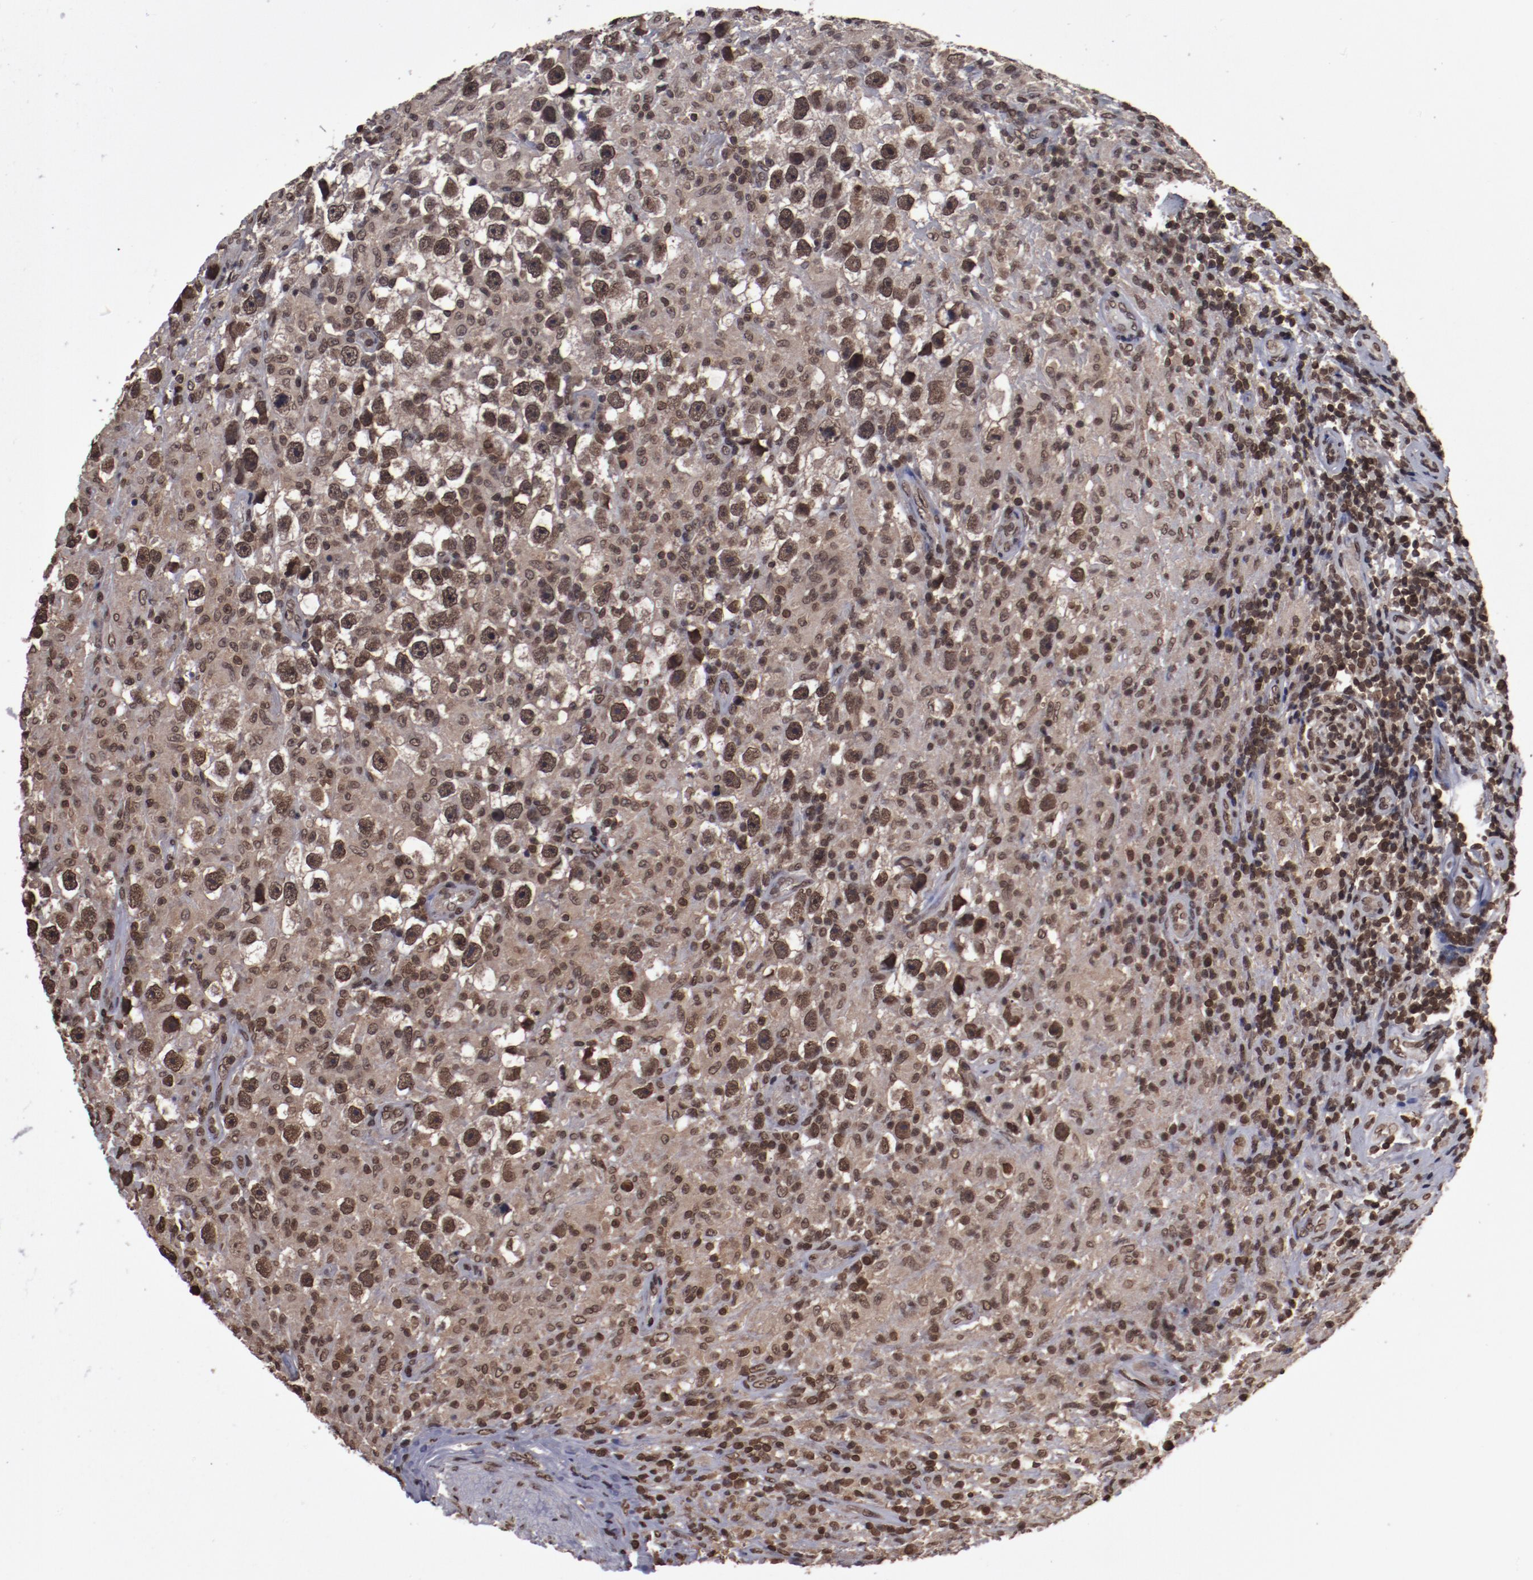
{"staining": {"intensity": "moderate", "quantity": ">75%", "location": "nuclear"}, "tissue": "testis cancer", "cell_type": "Tumor cells", "image_type": "cancer", "snomed": [{"axis": "morphology", "description": "Seminoma, NOS"}, {"axis": "topography", "description": "Testis"}], "caption": "DAB (3,3'-diaminobenzidine) immunohistochemical staining of testis cancer demonstrates moderate nuclear protein positivity in approximately >75% of tumor cells.", "gene": "AKT1", "patient": {"sex": "male", "age": 34}}